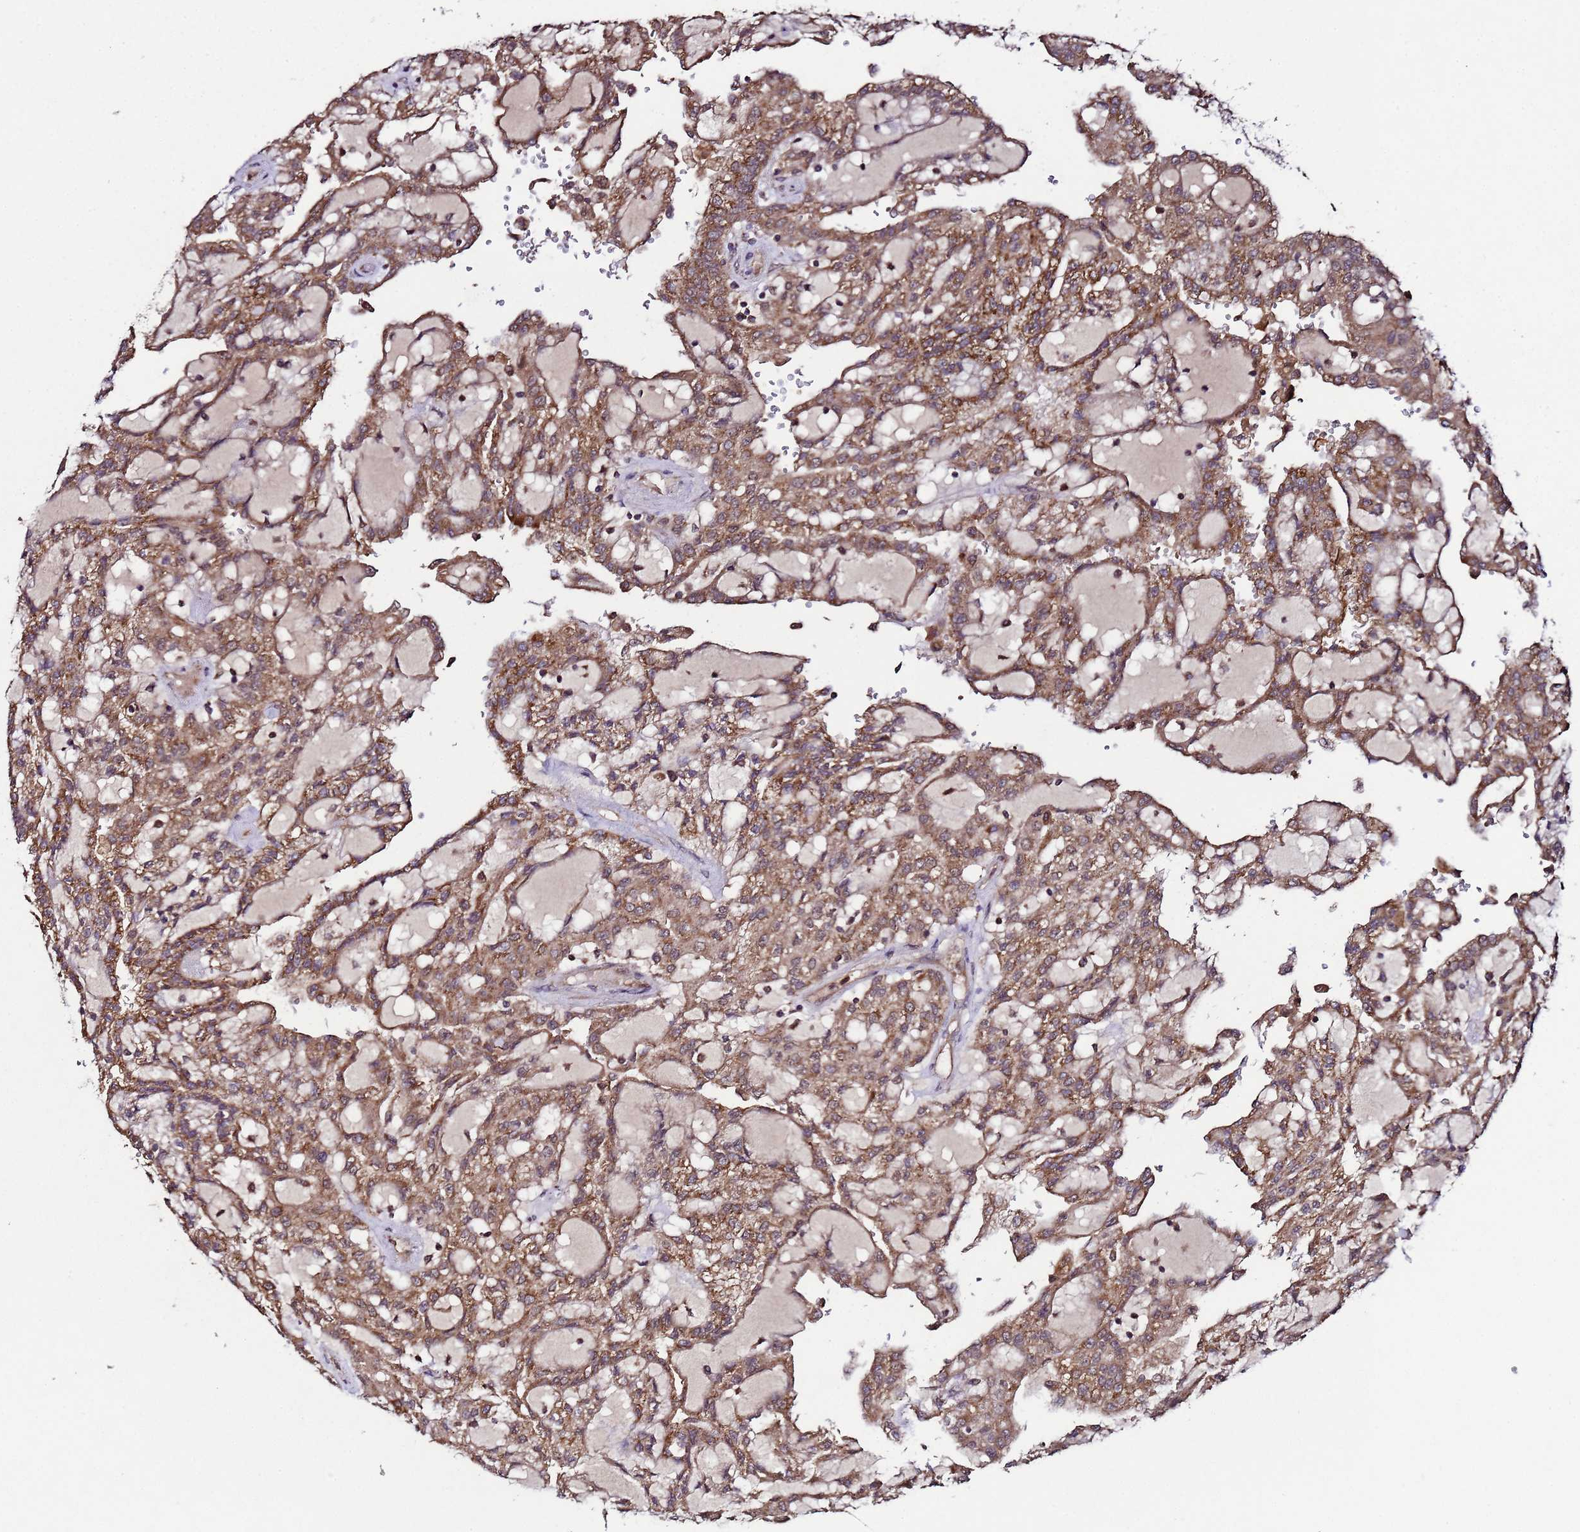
{"staining": {"intensity": "moderate", "quantity": ">75%", "location": "cytoplasmic/membranous"}, "tissue": "renal cancer", "cell_type": "Tumor cells", "image_type": "cancer", "snomed": [{"axis": "morphology", "description": "Adenocarcinoma, NOS"}, {"axis": "topography", "description": "Kidney"}], "caption": "Brown immunohistochemical staining in adenocarcinoma (renal) exhibits moderate cytoplasmic/membranous staining in approximately >75% of tumor cells. (DAB = brown stain, brightfield microscopy at high magnification).", "gene": "HSPBAP1", "patient": {"sex": "male", "age": 63}}